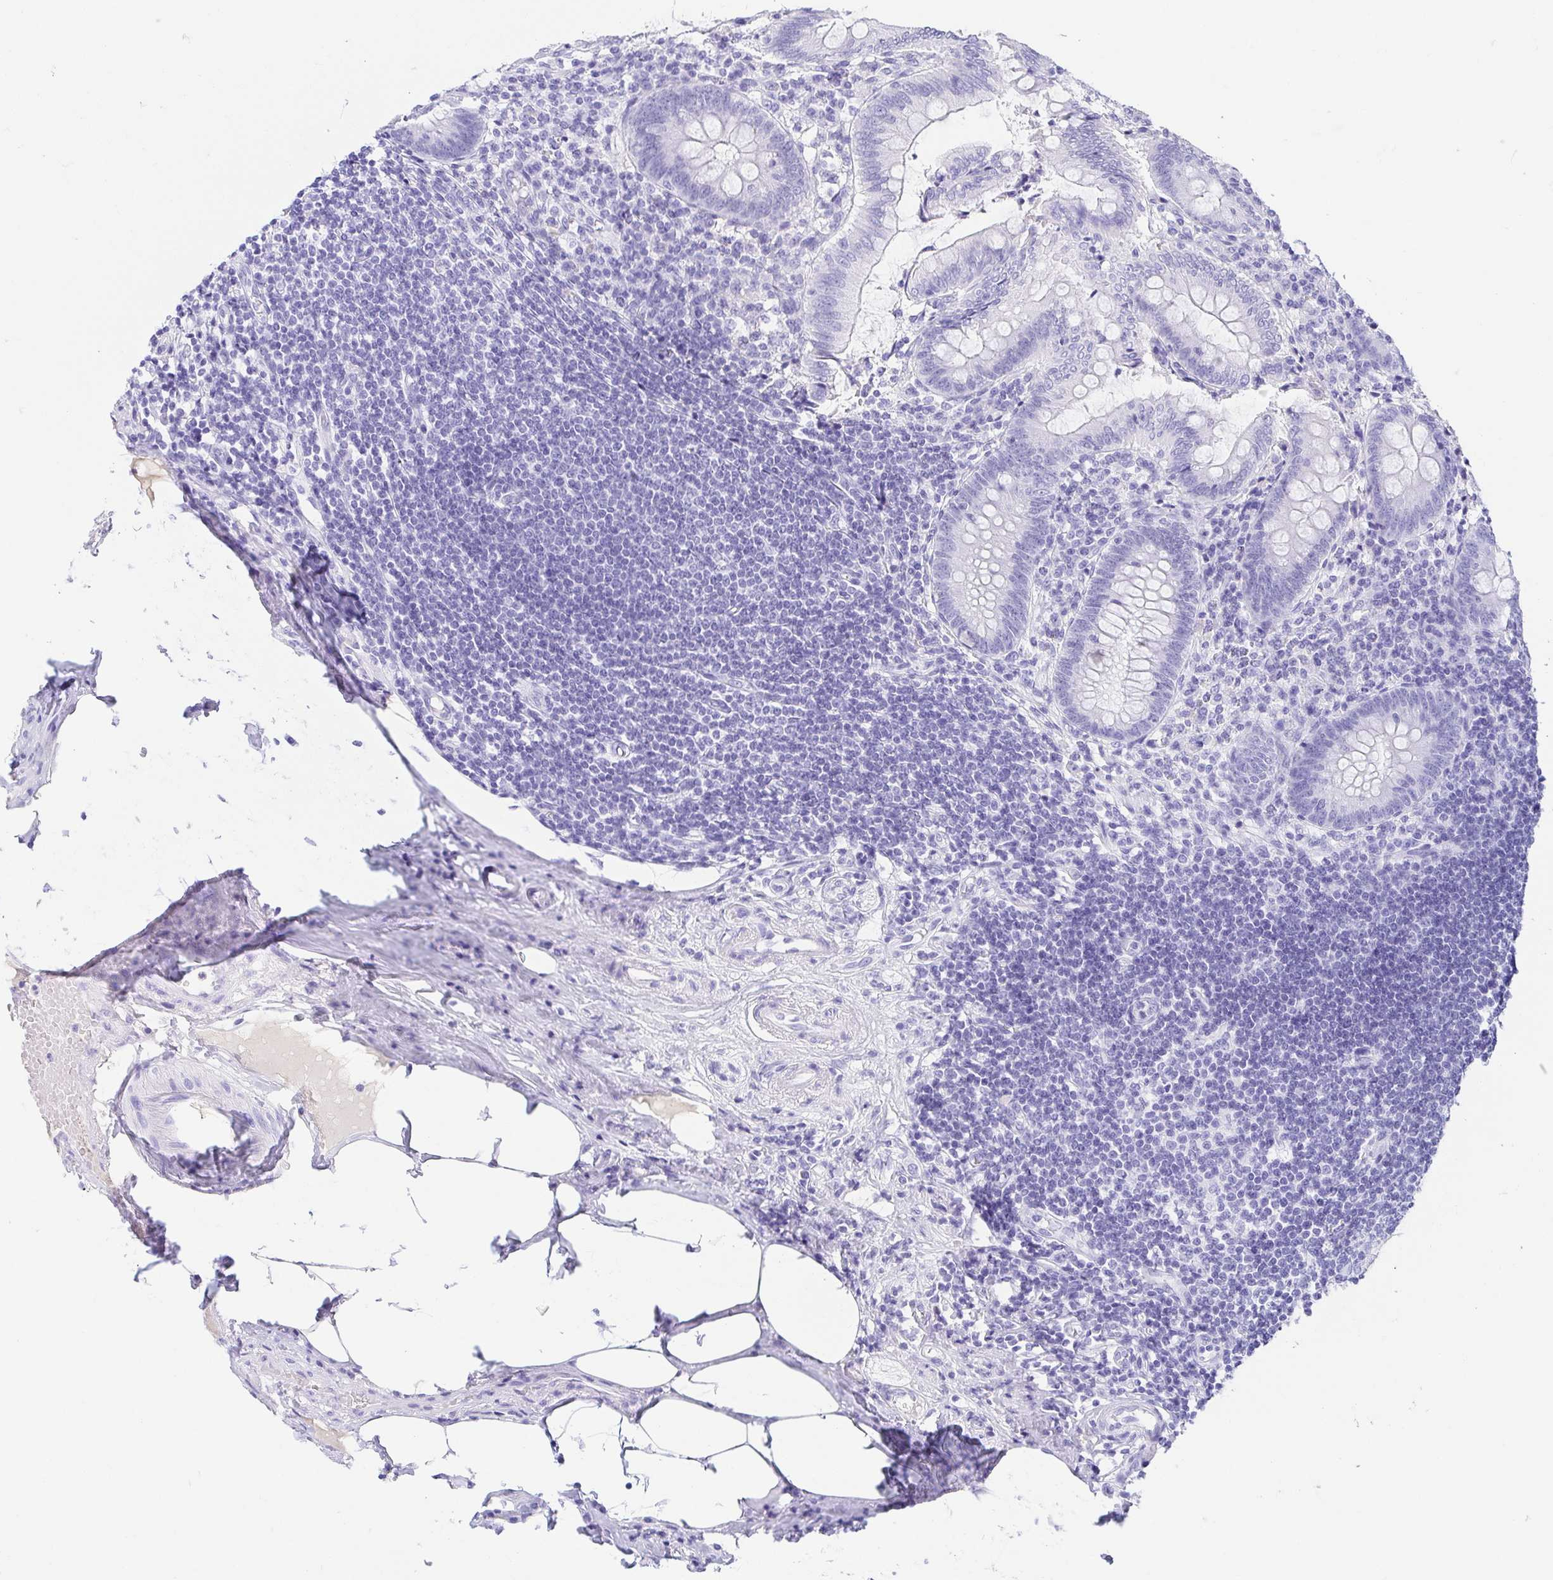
{"staining": {"intensity": "negative", "quantity": "none", "location": "none"}, "tissue": "appendix", "cell_type": "Glandular cells", "image_type": "normal", "snomed": [{"axis": "morphology", "description": "Normal tissue, NOS"}, {"axis": "topography", "description": "Appendix"}], "caption": "The micrograph reveals no significant expression in glandular cells of appendix.", "gene": "GKN1", "patient": {"sex": "female", "age": 57}}